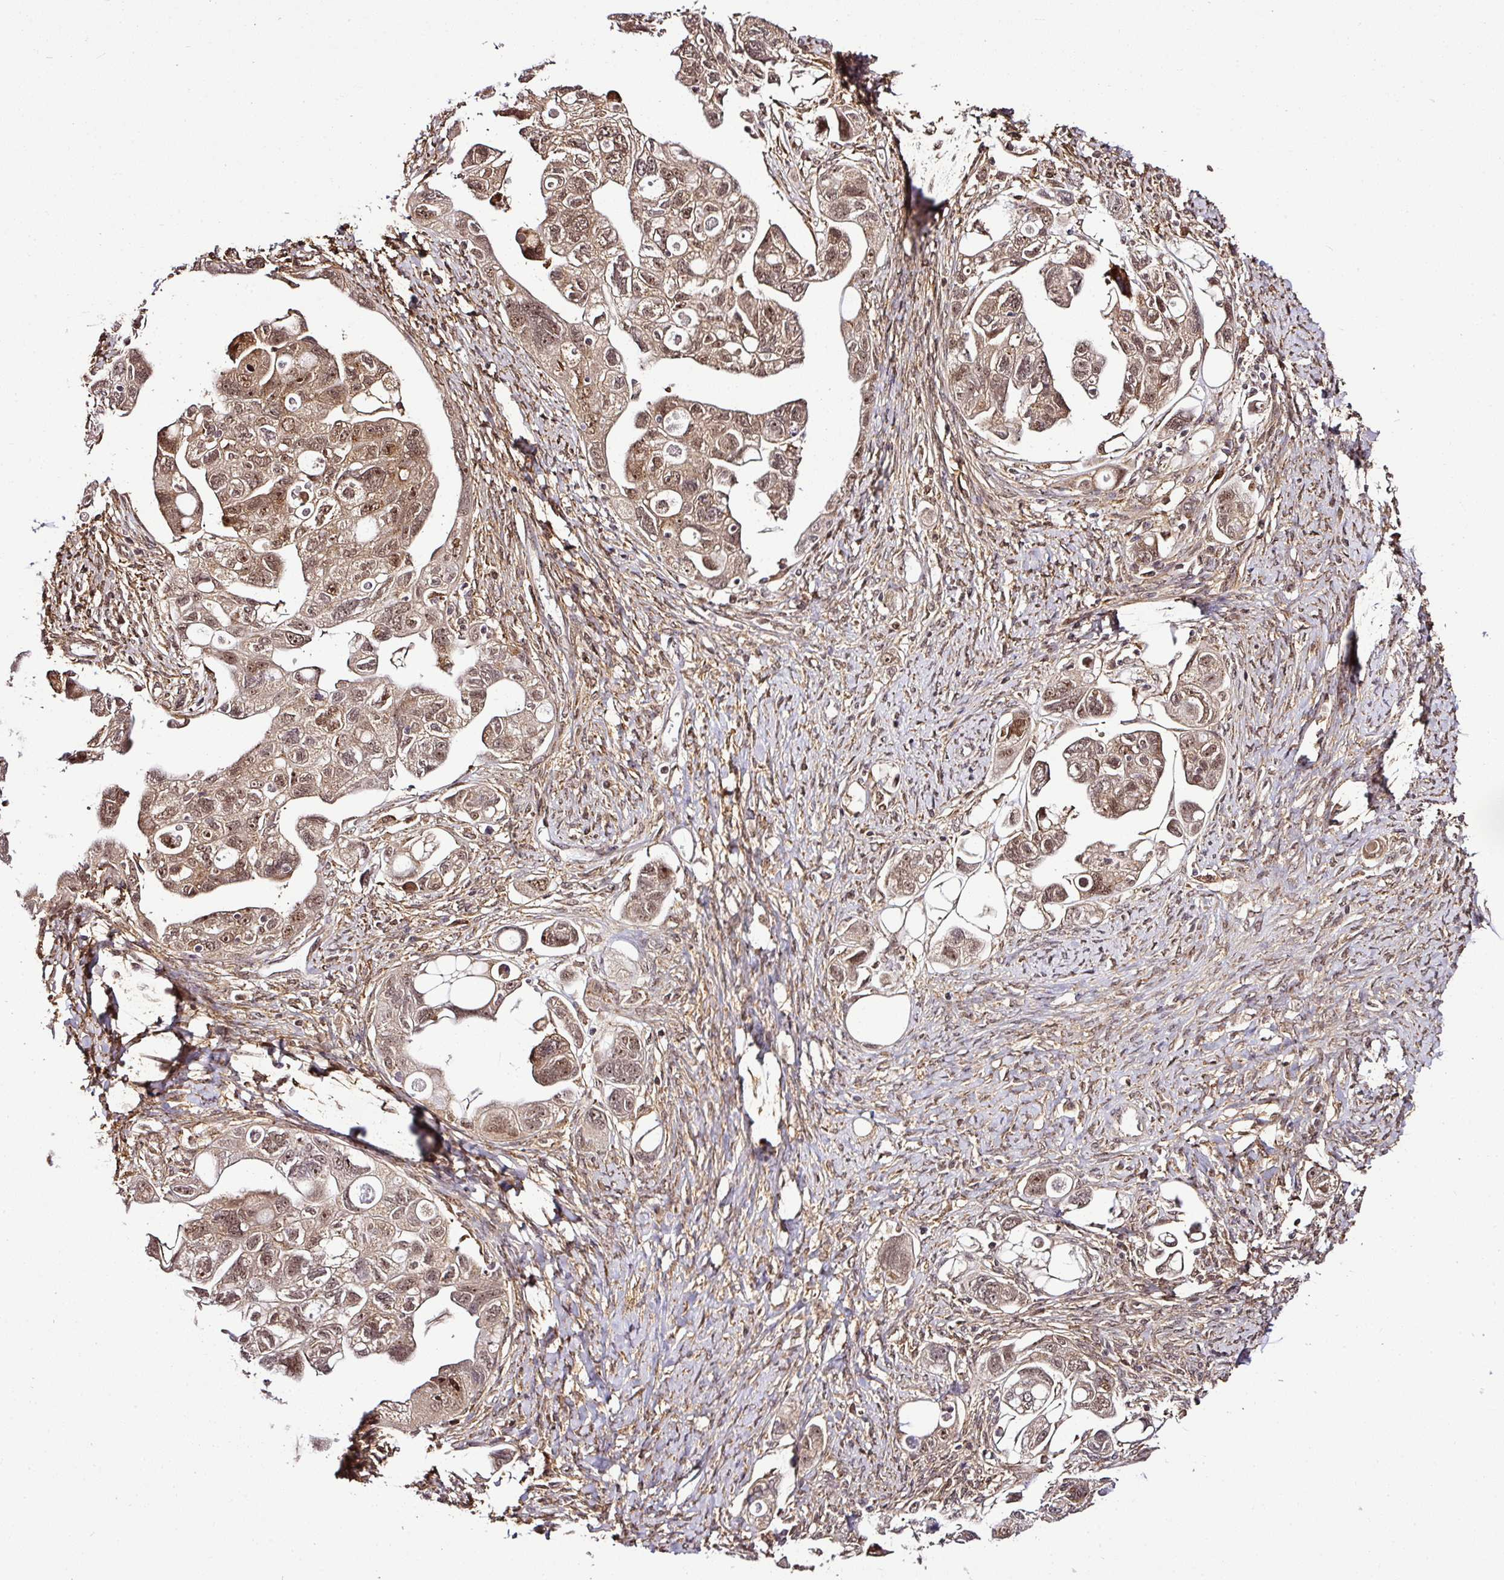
{"staining": {"intensity": "moderate", "quantity": ">75%", "location": "cytoplasmic/membranous,nuclear"}, "tissue": "ovarian cancer", "cell_type": "Tumor cells", "image_type": "cancer", "snomed": [{"axis": "morphology", "description": "Carcinoma, NOS"}, {"axis": "morphology", "description": "Cystadenocarcinoma, serous, NOS"}, {"axis": "topography", "description": "Ovary"}], "caption": "Ovarian cancer tissue shows moderate cytoplasmic/membranous and nuclear positivity in approximately >75% of tumor cells", "gene": "FAM153A", "patient": {"sex": "female", "age": 69}}